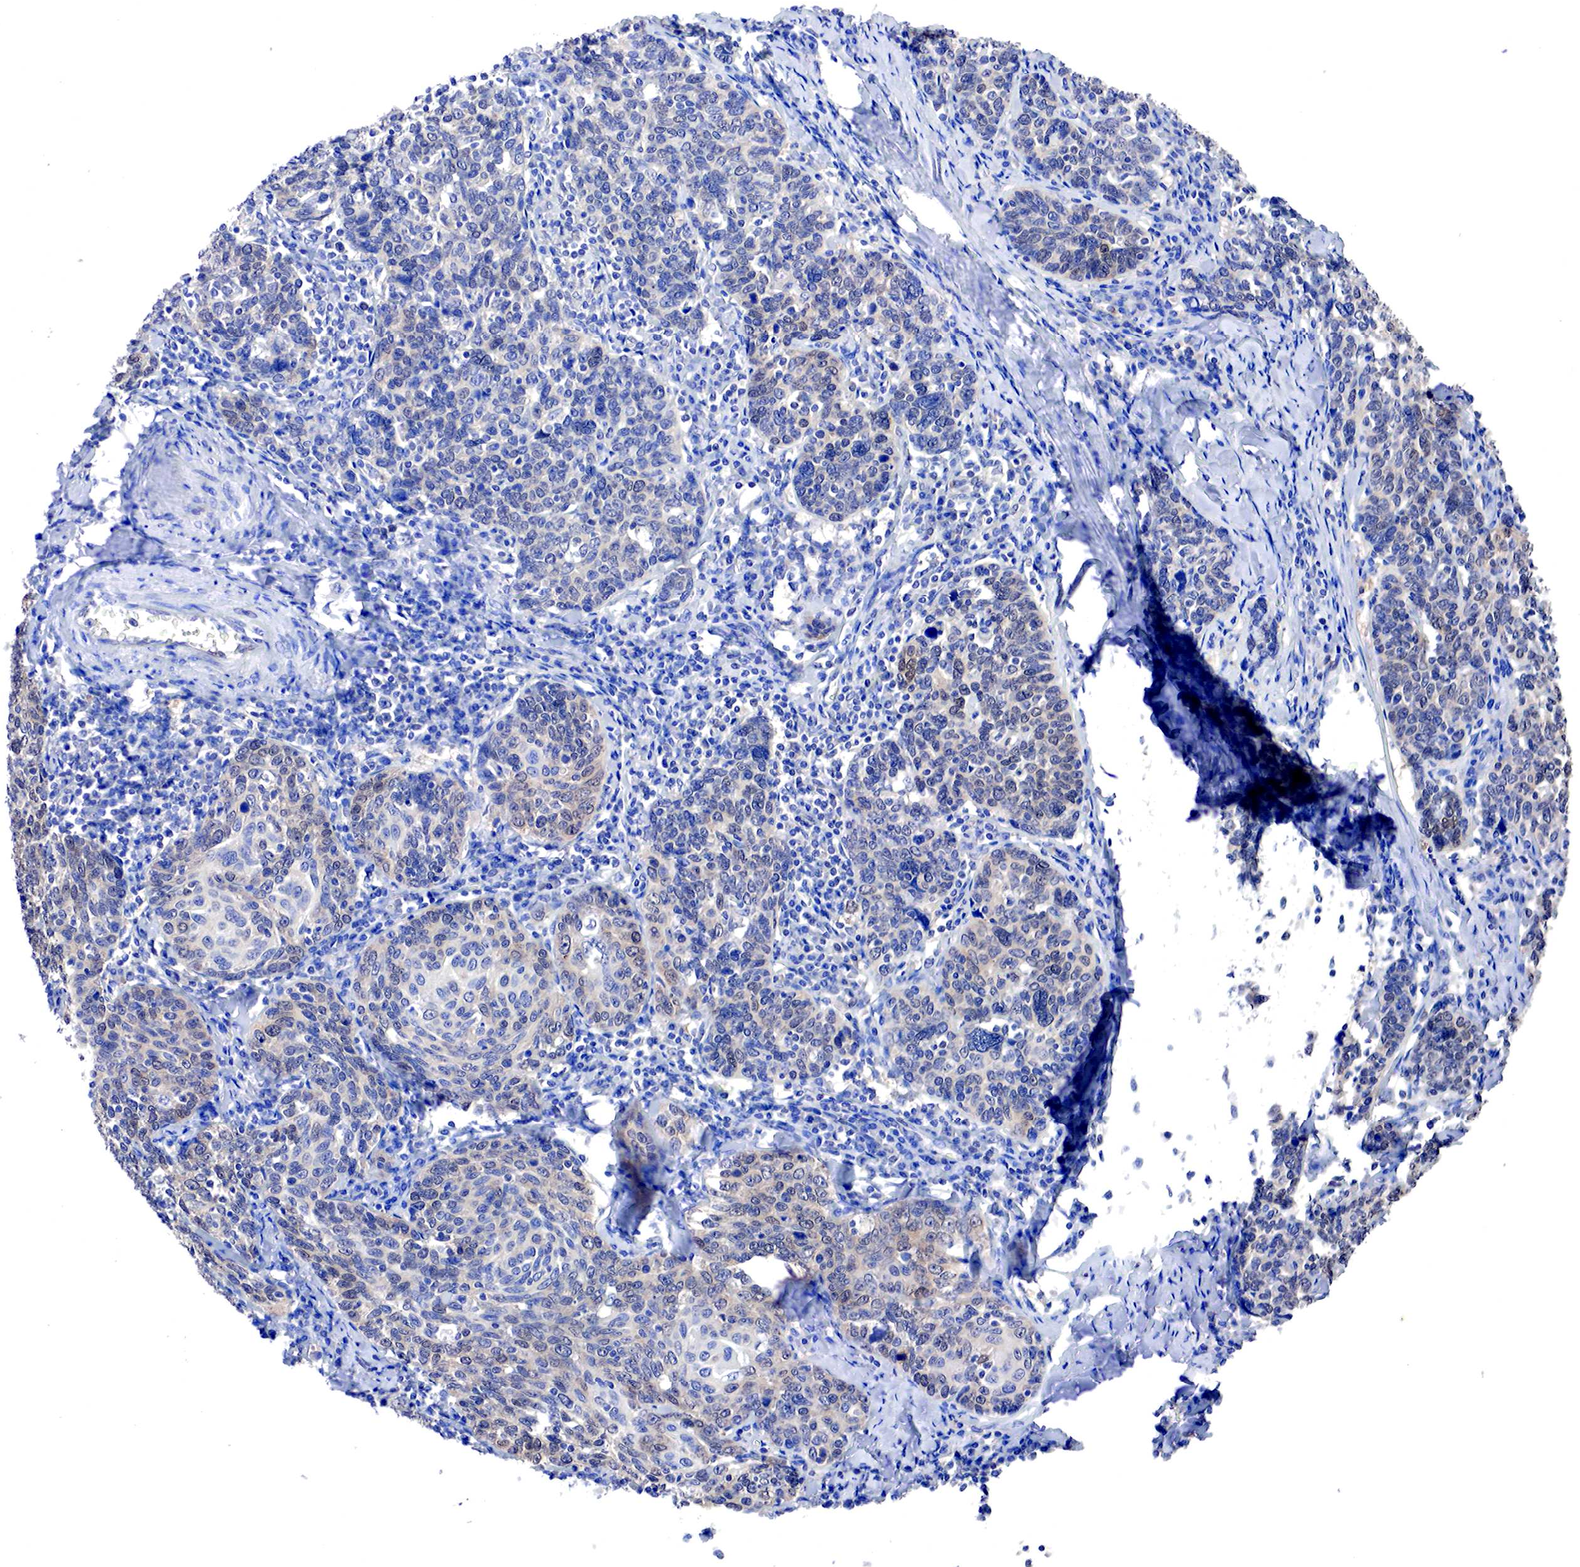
{"staining": {"intensity": "weak", "quantity": "25%-75%", "location": "cytoplasmic/membranous,nuclear"}, "tissue": "cervical cancer", "cell_type": "Tumor cells", "image_type": "cancer", "snomed": [{"axis": "morphology", "description": "Squamous cell carcinoma, NOS"}, {"axis": "topography", "description": "Cervix"}], "caption": "Immunohistochemical staining of squamous cell carcinoma (cervical) reveals low levels of weak cytoplasmic/membranous and nuclear staining in about 25%-75% of tumor cells.", "gene": "PABIR2", "patient": {"sex": "female", "age": 41}}